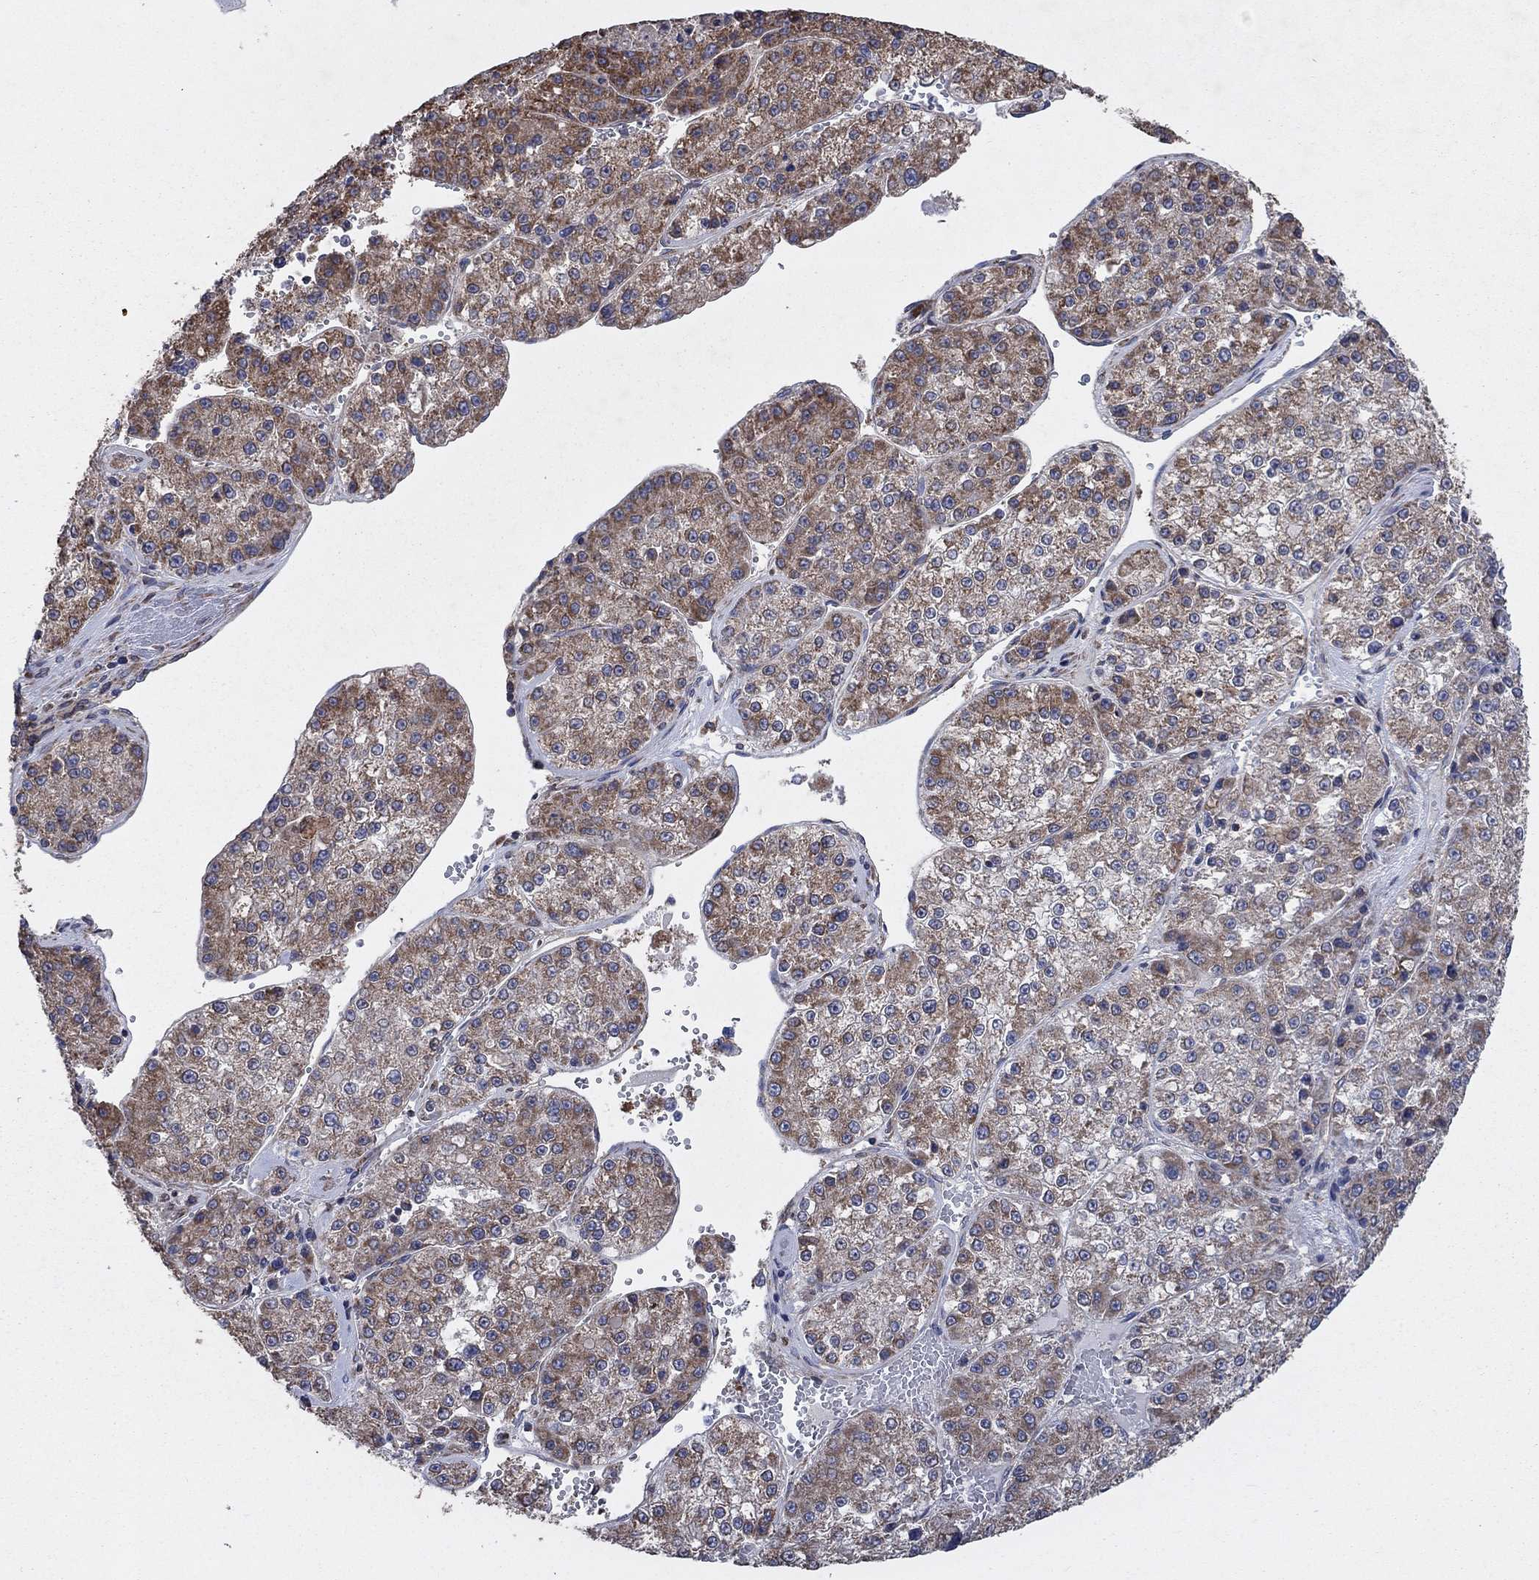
{"staining": {"intensity": "moderate", "quantity": ">75%", "location": "cytoplasmic/membranous"}, "tissue": "liver cancer", "cell_type": "Tumor cells", "image_type": "cancer", "snomed": [{"axis": "morphology", "description": "Carcinoma, Hepatocellular, NOS"}, {"axis": "topography", "description": "Liver"}], "caption": "Liver hepatocellular carcinoma tissue shows moderate cytoplasmic/membranous positivity in about >75% of tumor cells, visualized by immunohistochemistry.", "gene": "NCEH1", "patient": {"sex": "female", "age": 73}}